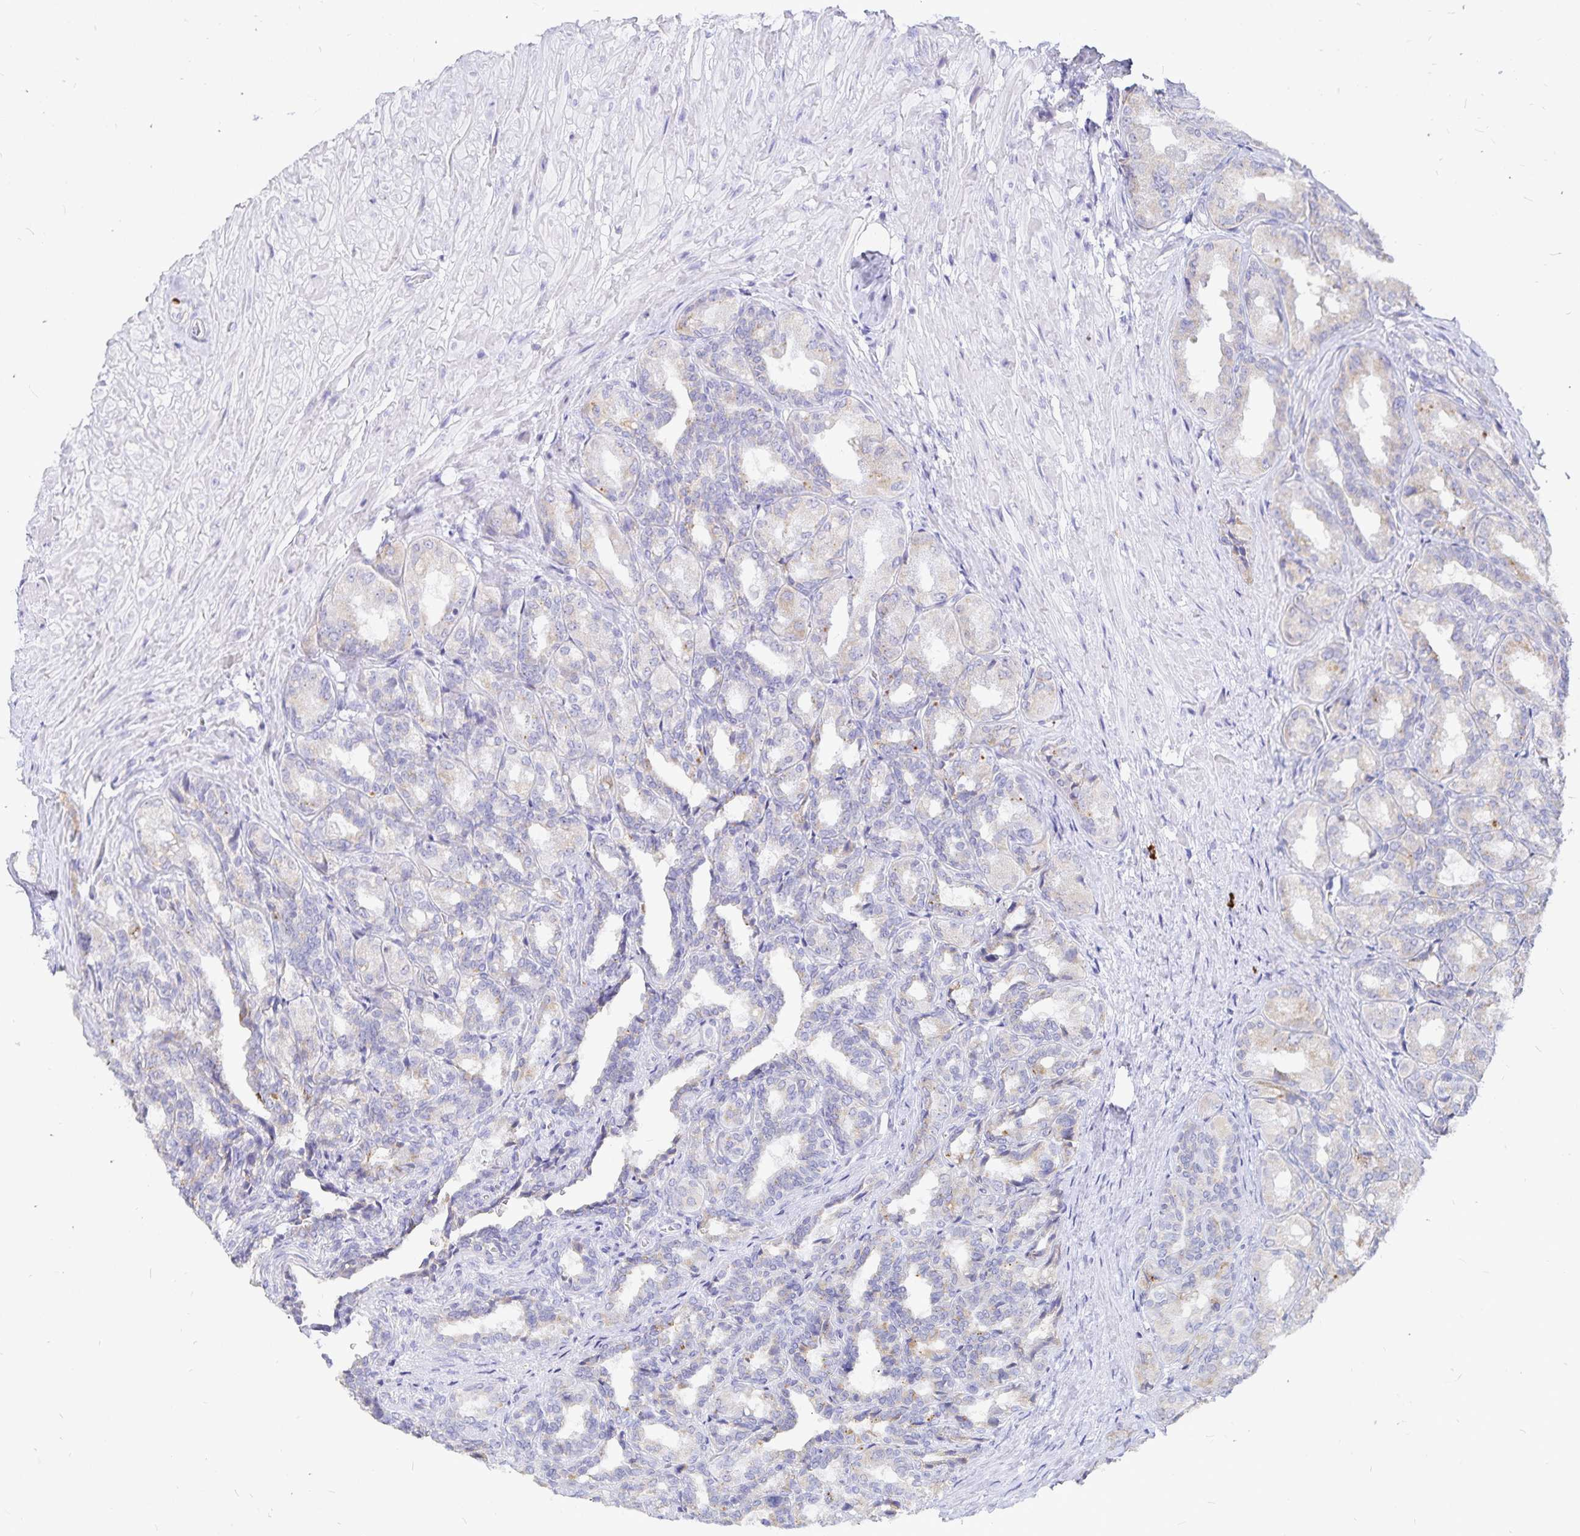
{"staining": {"intensity": "weak", "quantity": "<25%", "location": "cytoplasmic/membranous"}, "tissue": "seminal vesicle", "cell_type": "Glandular cells", "image_type": "normal", "snomed": [{"axis": "morphology", "description": "Normal tissue, NOS"}, {"axis": "topography", "description": "Seminal veicle"}], "caption": "Glandular cells show no significant protein positivity in unremarkable seminal vesicle.", "gene": "PKHD1", "patient": {"sex": "male", "age": 68}}